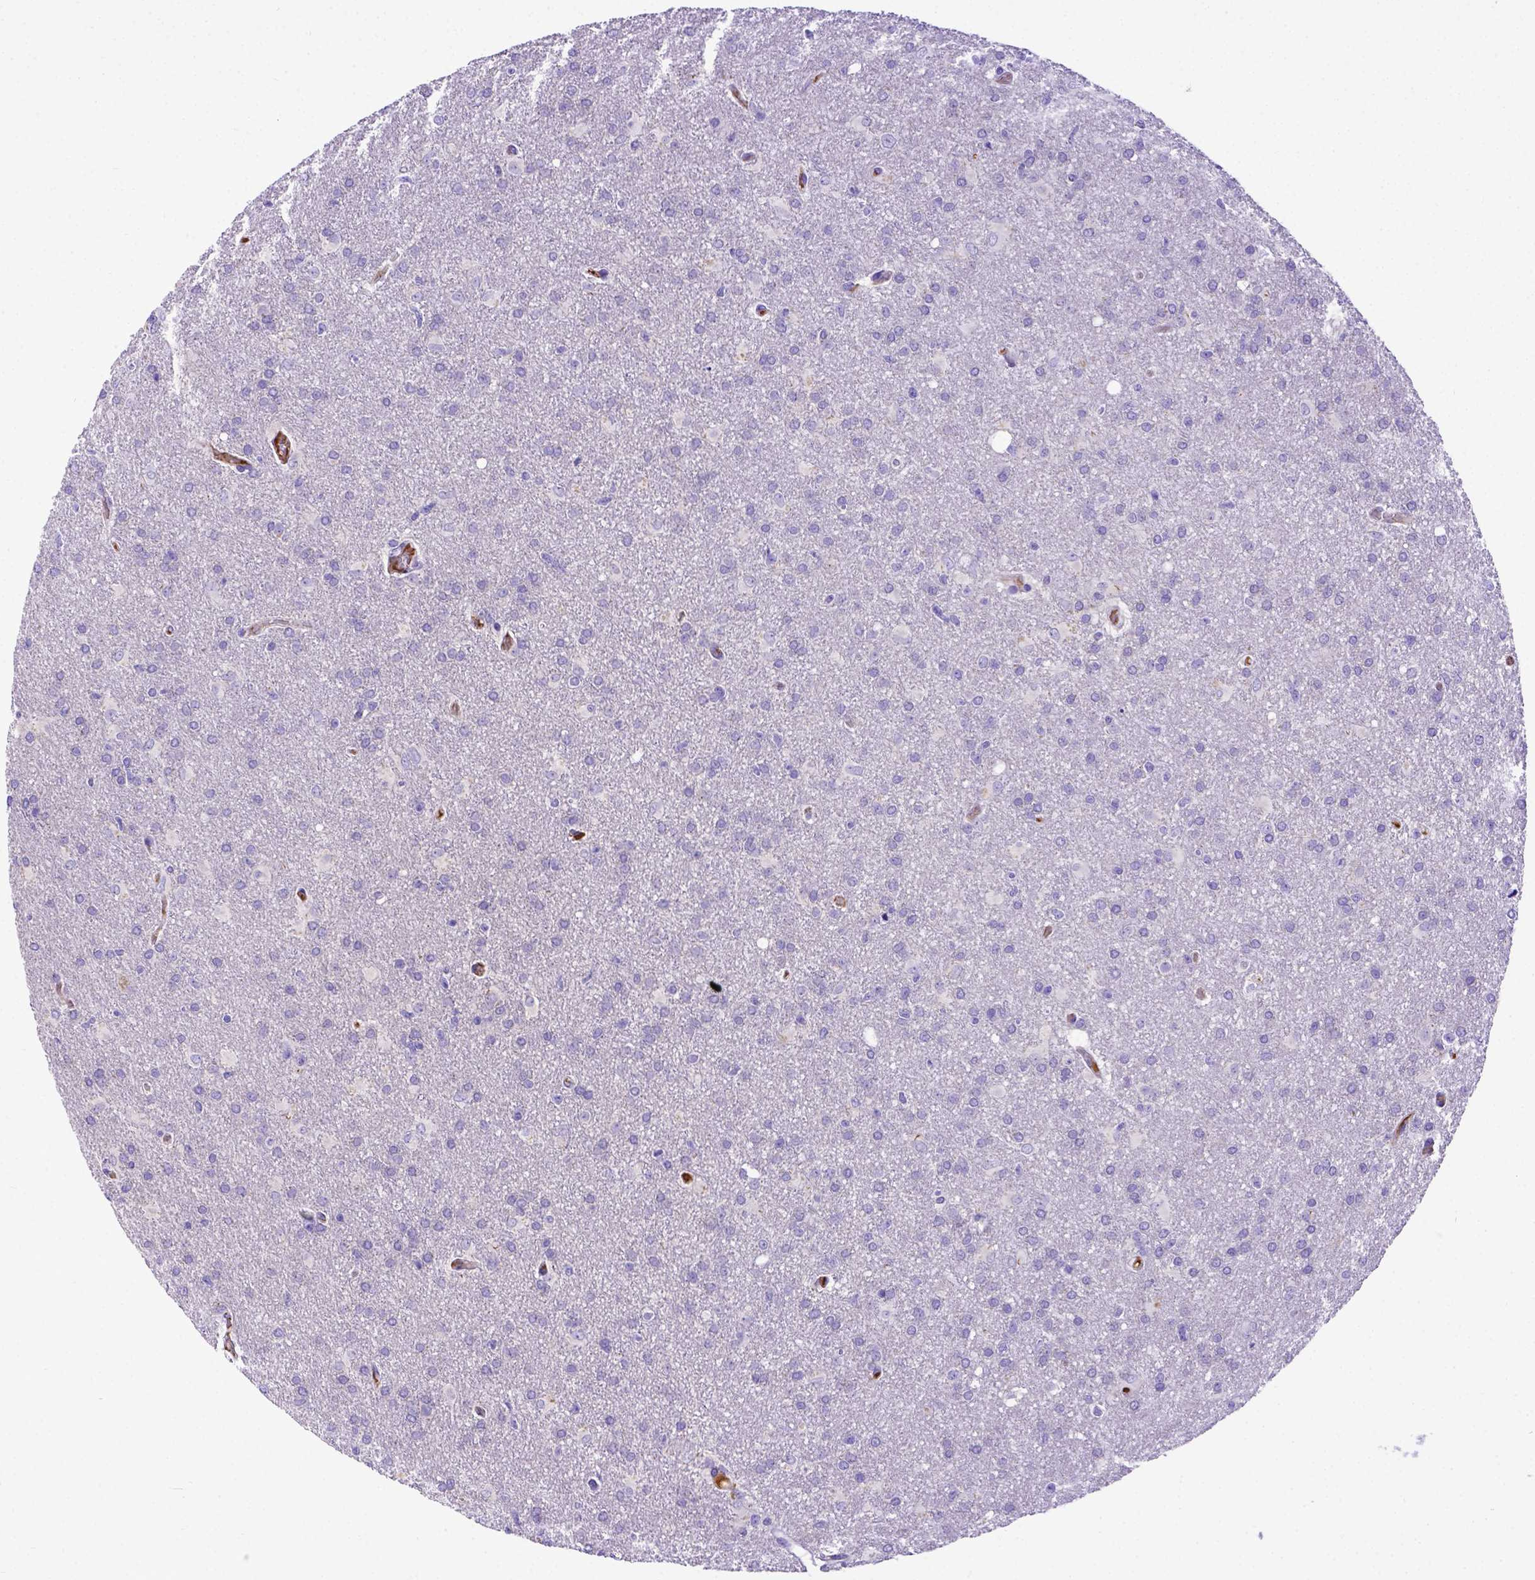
{"staining": {"intensity": "negative", "quantity": "none", "location": "none"}, "tissue": "glioma", "cell_type": "Tumor cells", "image_type": "cancer", "snomed": [{"axis": "morphology", "description": "Glioma, malignant, High grade"}, {"axis": "topography", "description": "Brain"}], "caption": "Immunohistochemistry (IHC) of human glioma shows no staining in tumor cells.", "gene": "CFAP300", "patient": {"sex": "male", "age": 68}}